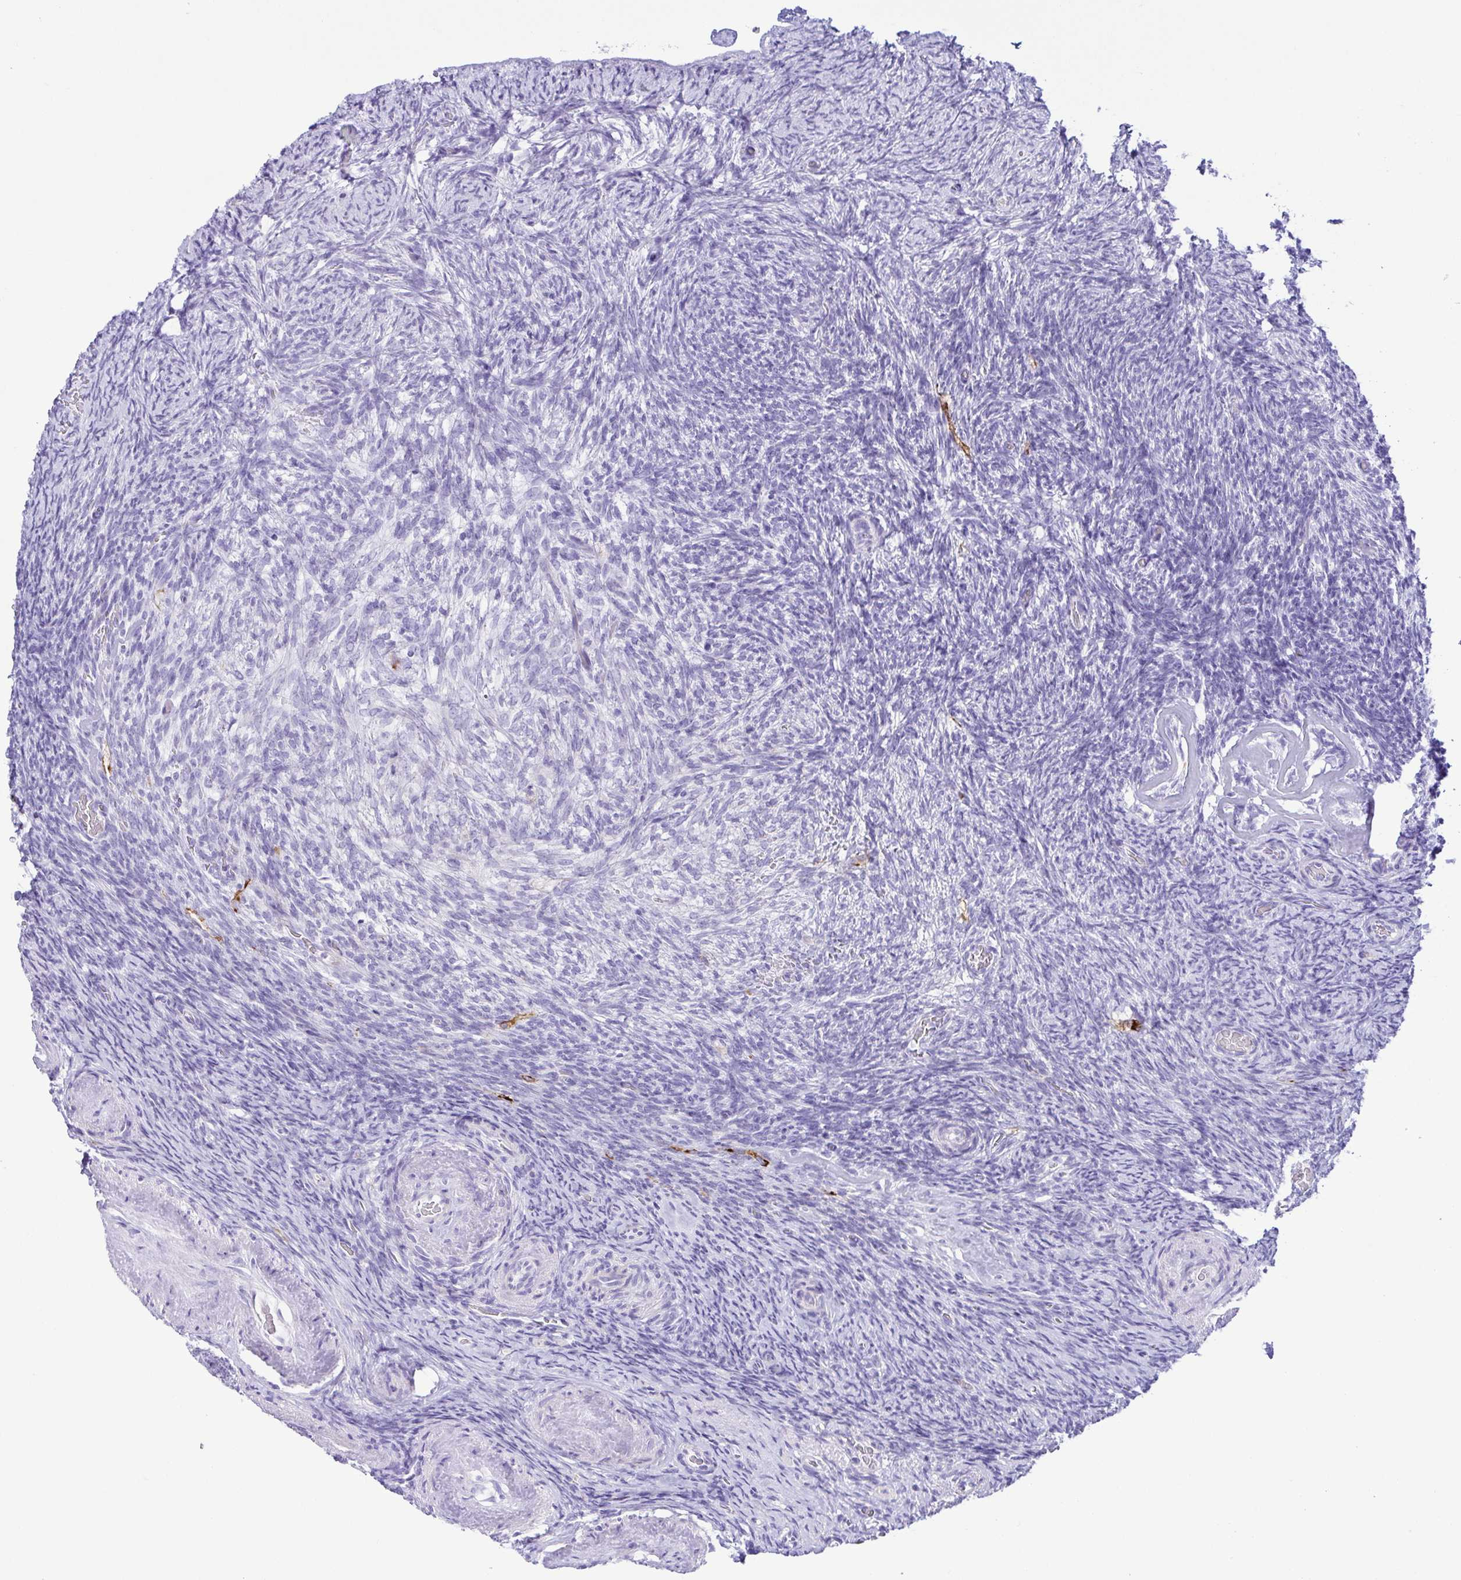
{"staining": {"intensity": "negative", "quantity": "none", "location": "none"}, "tissue": "ovary", "cell_type": "Ovarian stroma cells", "image_type": "normal", "snomed": [{"axis": "morphology", "description": "Normal tissue, NOS"}, {"axis": "topography", "description": "Ovary"}], "caption": "Ovary was stained to show a protein in brown. There is no significant staining in ovarian stroma cells. Nuclei are stained in blue.", "gene": "GPR182", "patient": {"sex": "female", "age": 34}}